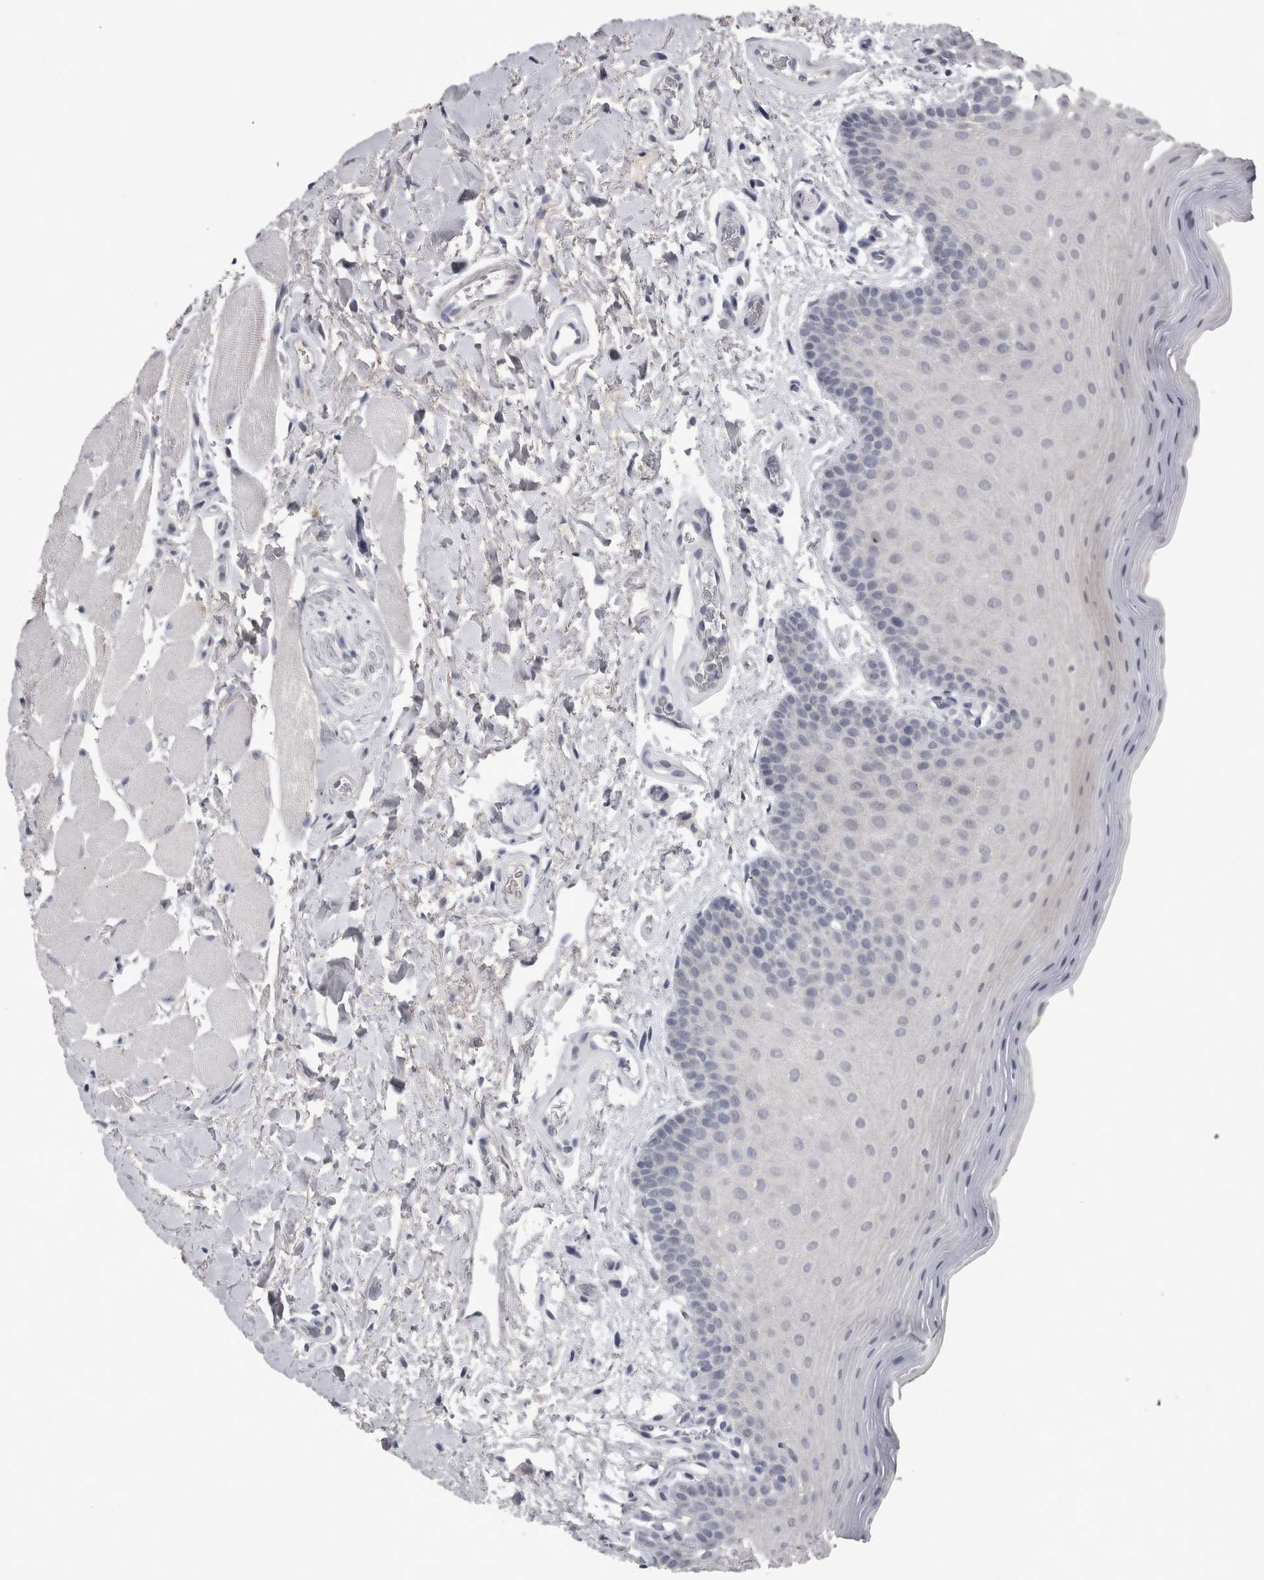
{"staining": {"intensity": "negative", "quantity": "none", "location": "none"}, "tissue": "oral mucosa", "cell_type": "Squamous epithelial cells", "image_type": "normal", "snomed": [{"axis": "morphology", "description": "Normal tissue, NOS"}, {"axis": "topography", "description": "Oral tissue"}], "caption": "Immunohistochemistry image of normal oral mucosa: human oral mucosa stained with DAB shows no significant protein staining in squamous epithelial cells.", "gene": "PDX1", "patient": {"sex": "male", "age": 62}}